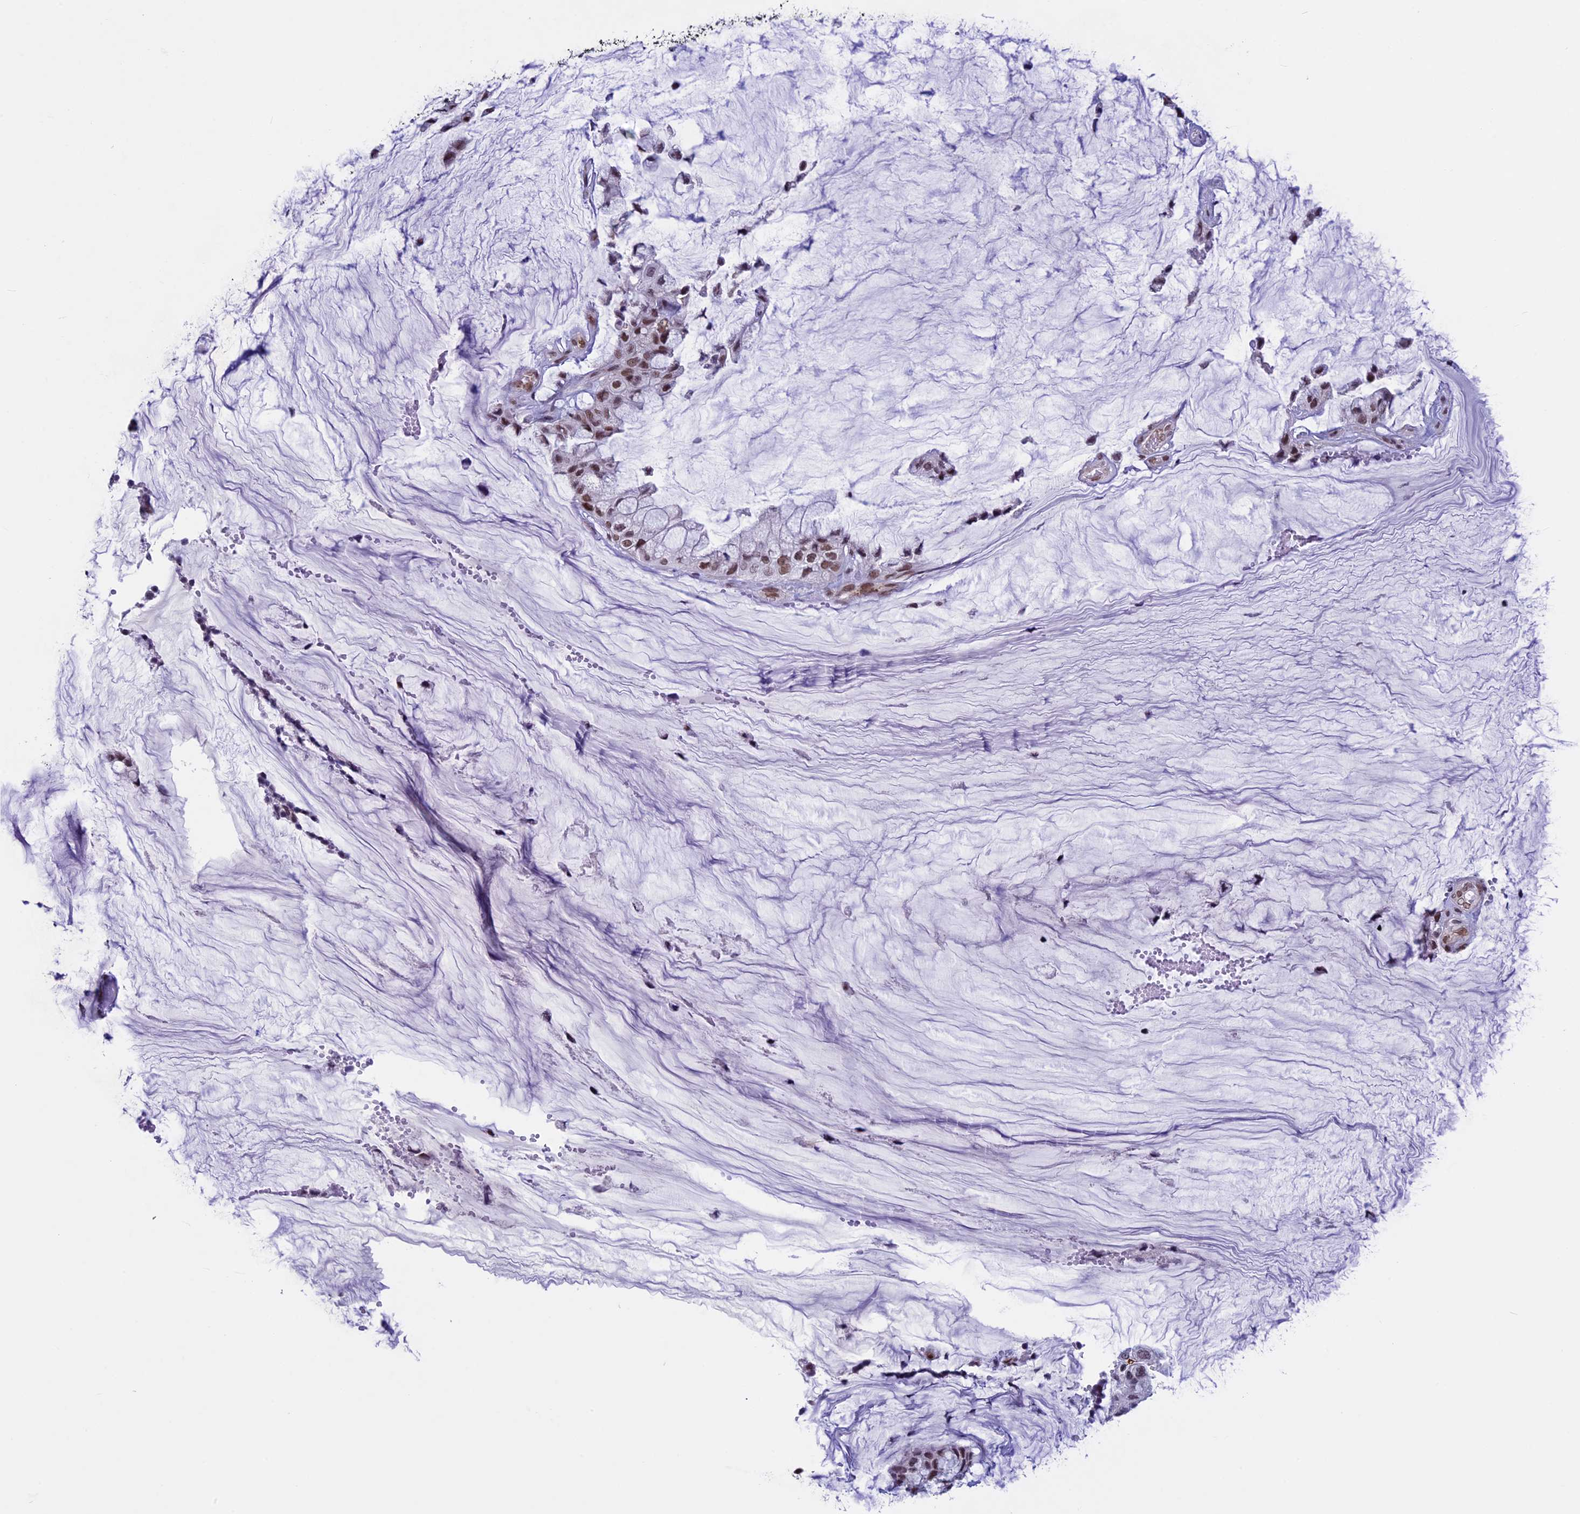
{"staining": {"intensity": "moderate", "quantity": ">75%", "location": "nuclear"}, "tissue": "ovarian cancer", "cell_type": "Tumor cells", "image_type": "cancer", "snomed": [{"axis": "morphology", "description": "Cystadenocarcinoma, mucinous, NOS"}, {"axis": "topography", "description": "Ovary"}], "caption": "An immunohistochemistry (IHC) histopathology image of tumor tissue is shown. Protein staining in brown highlights moderate nuclear positivity in ovarian mucinous cystadenocarcinoma within tumor cells. Using DAB (3,3'-diaminobenzidine) (brown) and hematoxylin (blue) stains, captured at high magnification using brightfield microscopy.", "gene": "NIPBL", "patient": {"sex": "female", "age": 39}}